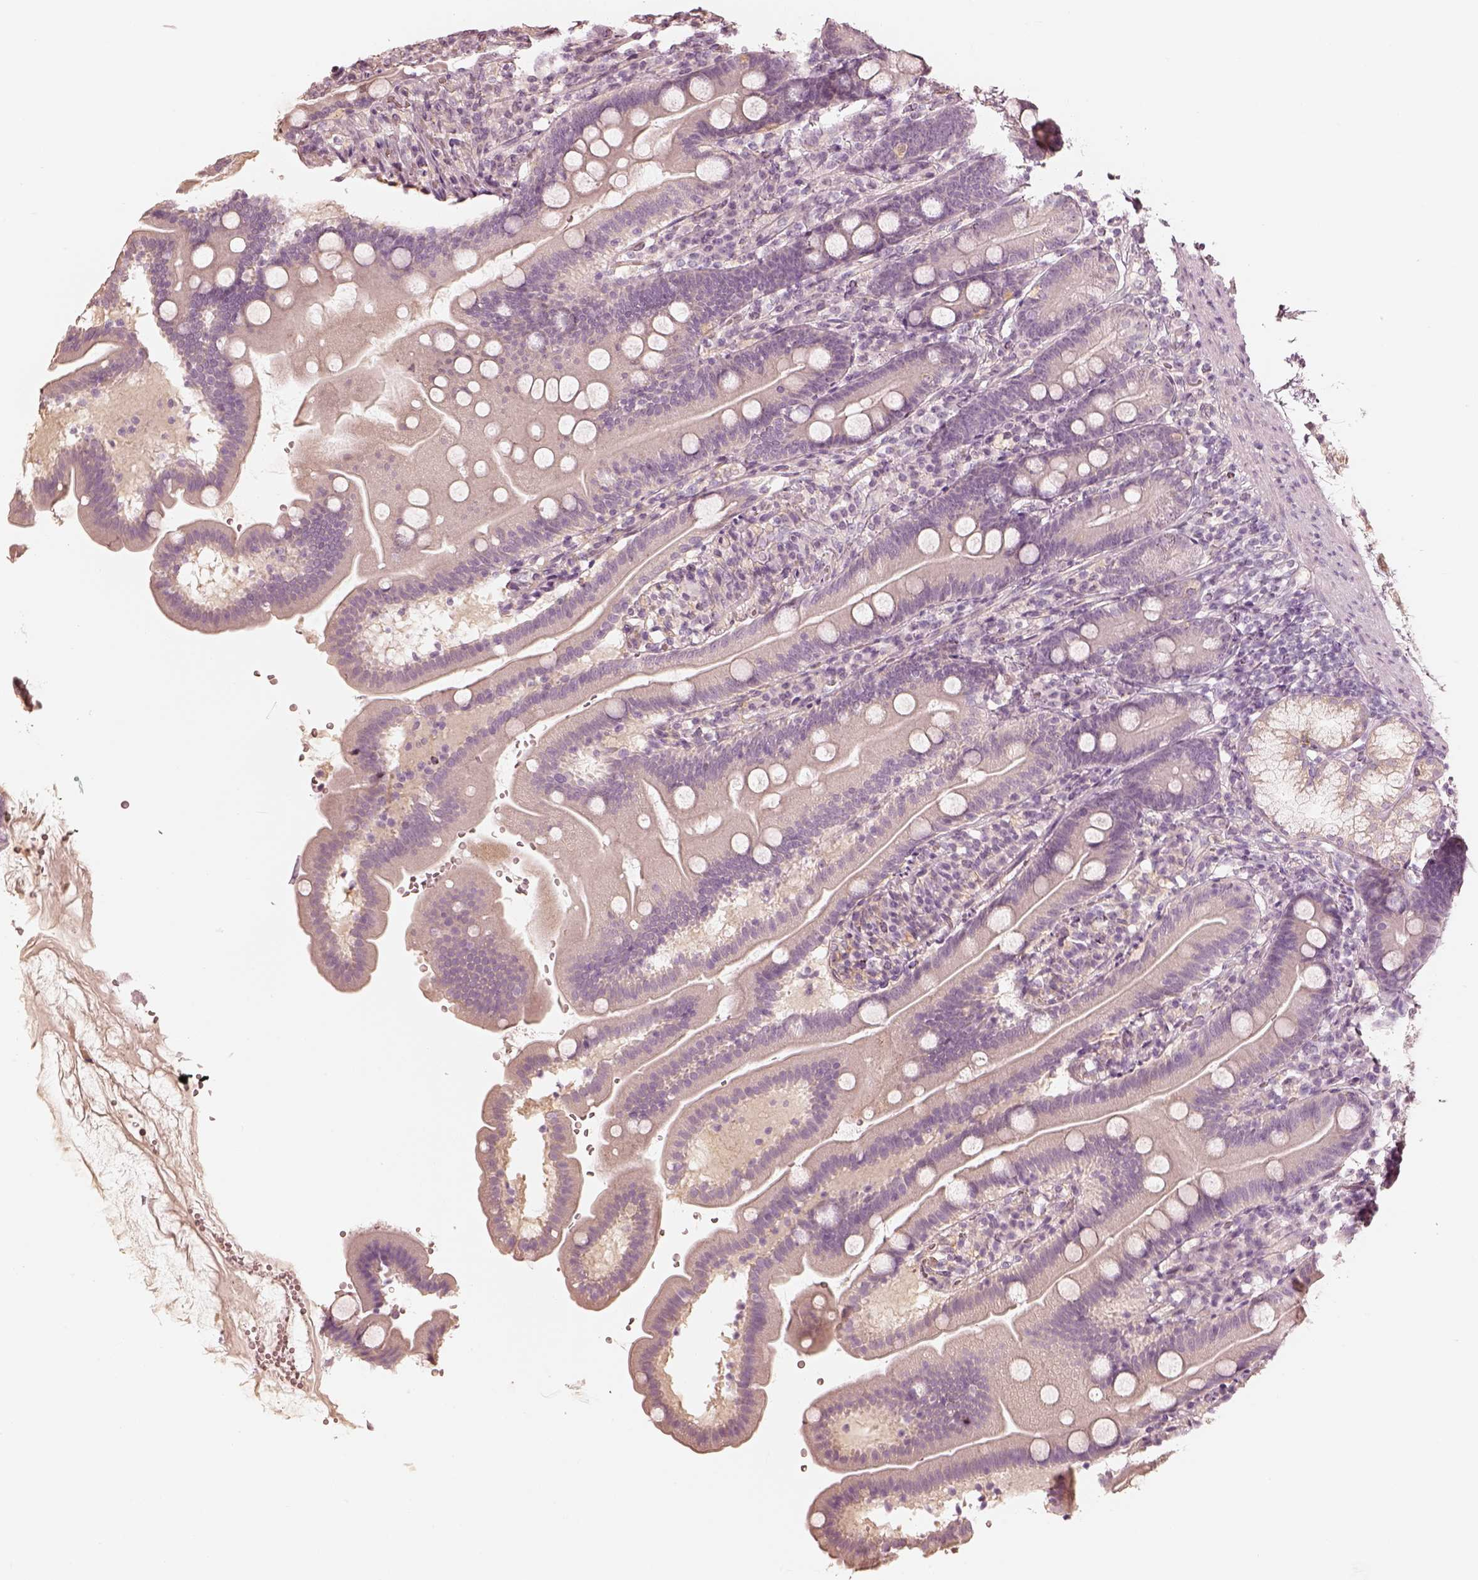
{"staining": {"intensity": "negative", "quantity": "none", "location": "none"}, "tissue": "duodenum", "cell_type": "Glandular cells", "image_type": "normal", "snomed": [{"axis": "morphology", "description": "Normal tissue, NOS"}, {"axis": "topography", "description": "Duodenum"}], "caption": "Glandular cells show no significant protein staining in unremarkable duodenum. (IHC, brightfield microscopy, high magnification).", "gene": "FMNL2", "patient": {"sex": "female", "age": 67}}